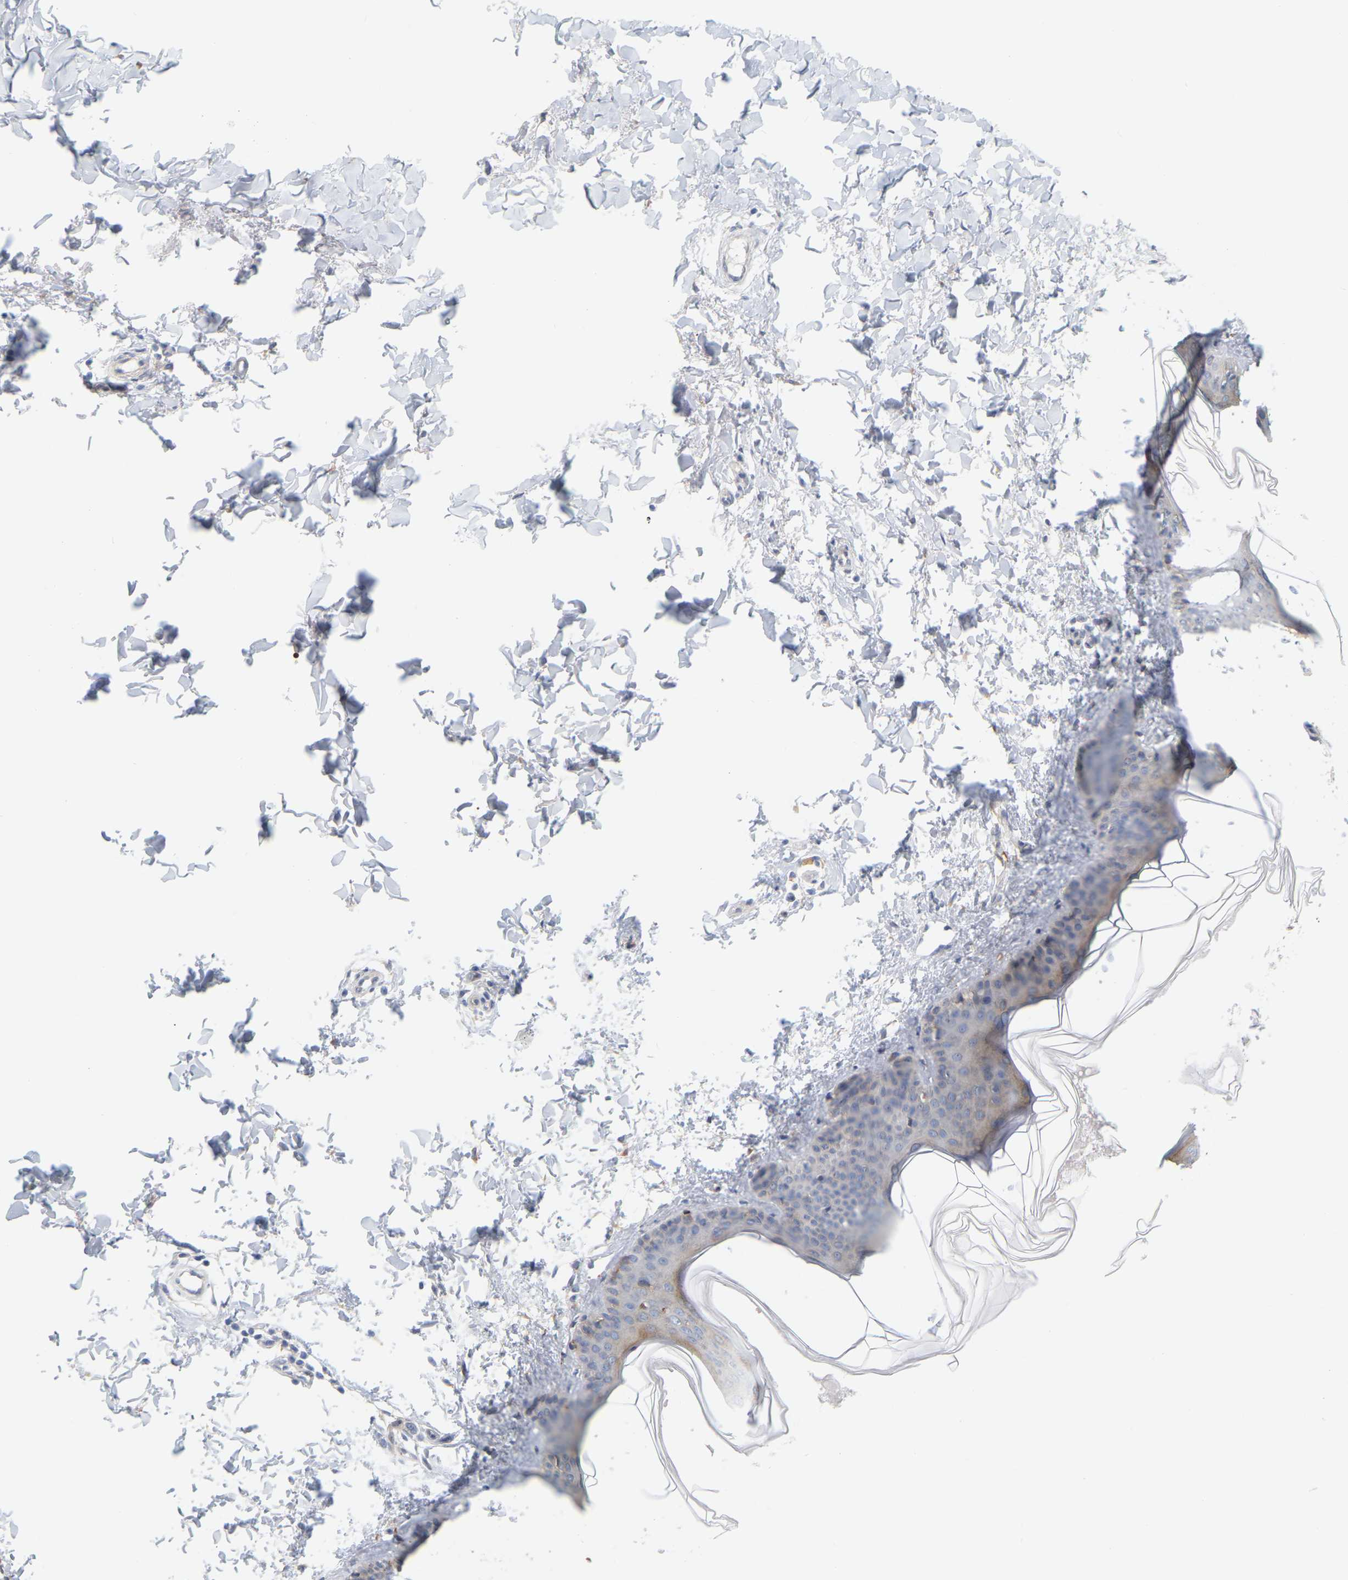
{"staining": {"intensity": "moderate", "quantity": ">75%", "location": "cytoplasmic/membranous"}, "tissue": "skin", "cell_type": "Fibroblasts", "image_type": "normal", "snomed": [{"axis": "morphology", "description": "Normal tissue, NOS"}, {"axis": "topography", "description": "Skin"}], "caption": "Skin stained with a brown dye shows moderate cytoplasmic/membranous positive positivity in about >75% of fibroblasts.", "gene": "RAPH1", "patient": {"sex": "female", "age": 17}}